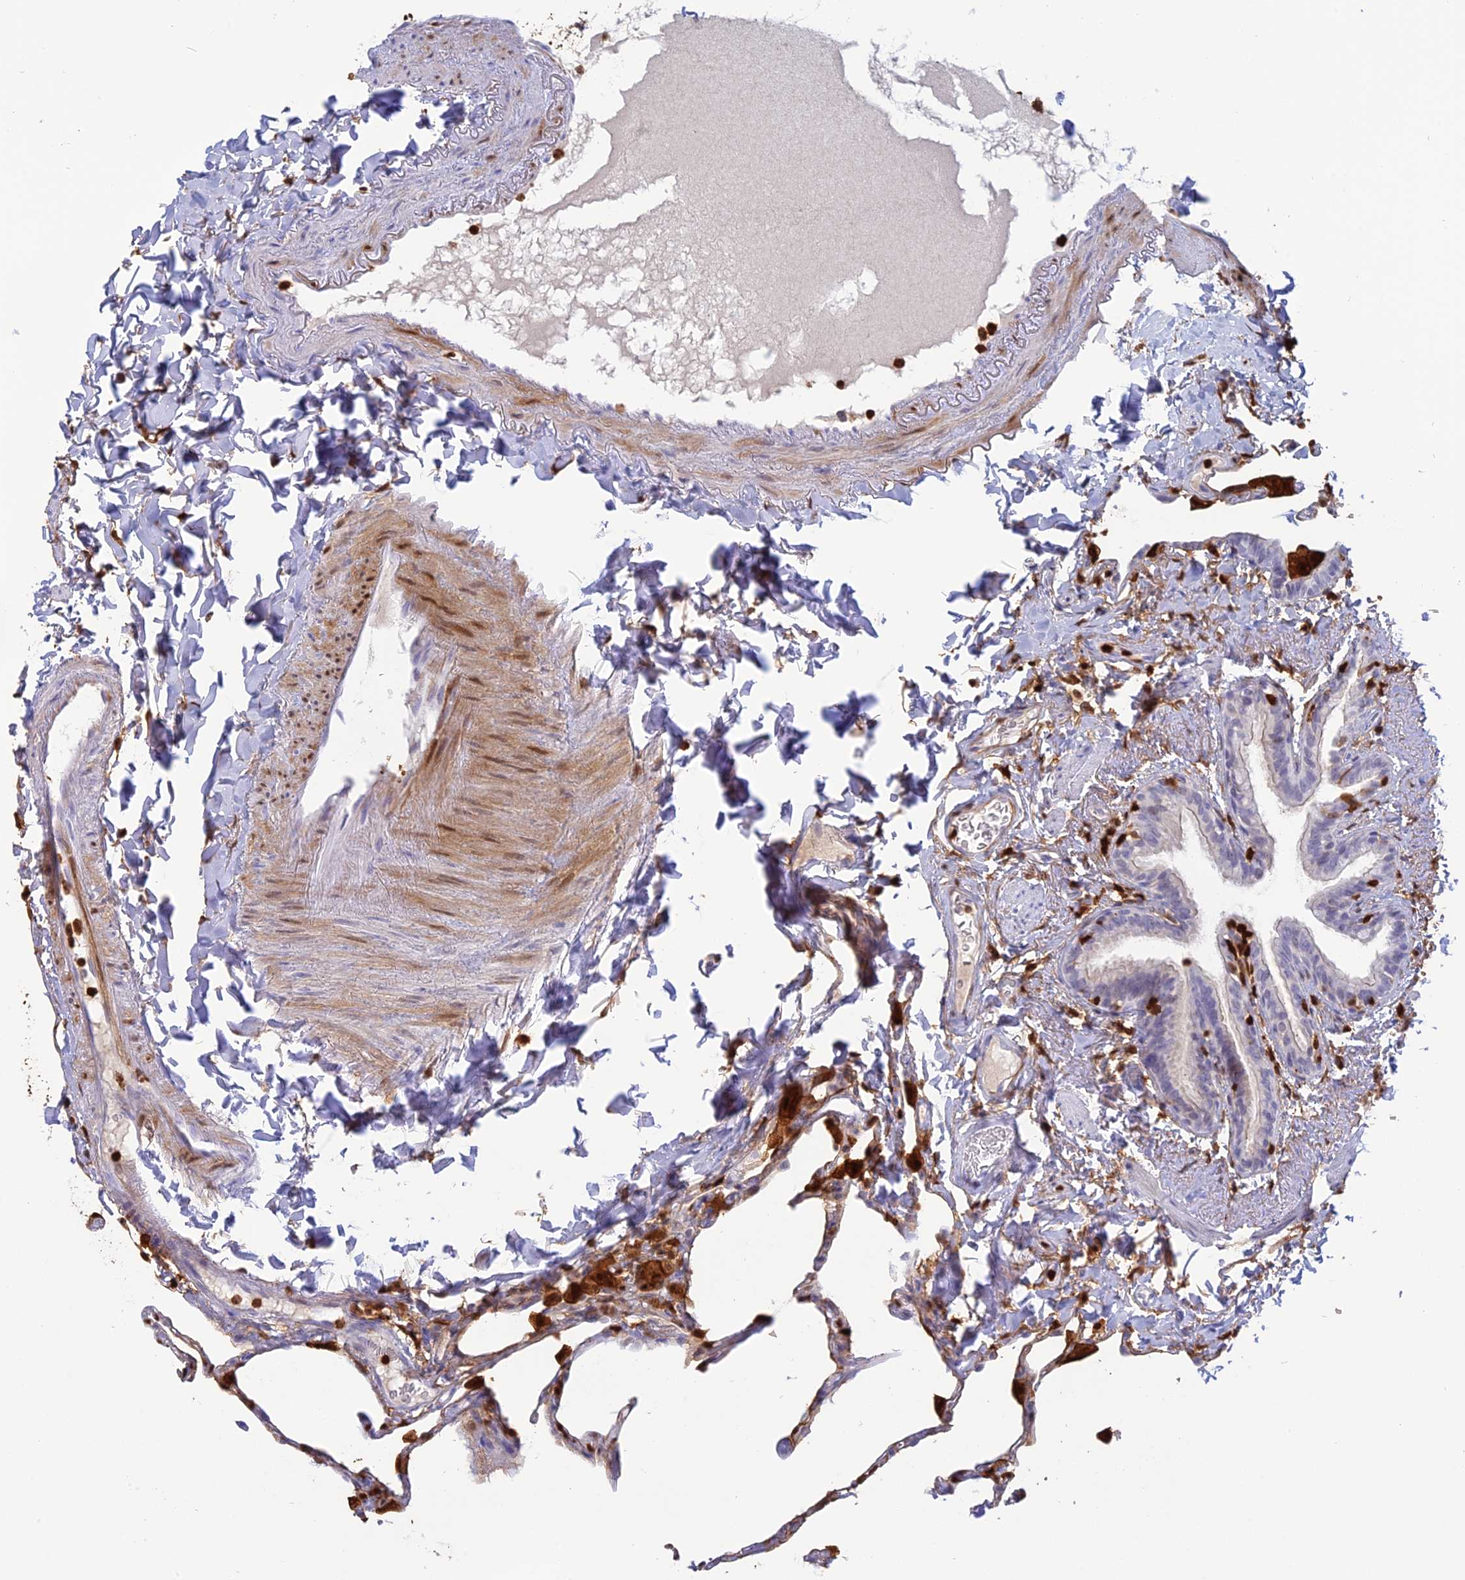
{"staining": {"intensity": "negative", "quantity": "none", "location": "none"}, "tissue": "lung", "cell_type": "Alveolar cells", "image_type": "normal", "snomed": [{"axis": "morphology", "description": "Normal tissue, NOS"}, {"axis": "topography", "description": "Lung"}], "caption": "DAB (3,3'-diaminobenzidine) immunohistochemical staining of unremarkable human lung displays no significant expression in alveolar cells.", "gene": "PGBD4", "patient": {"sex": "male", "age": 65}}